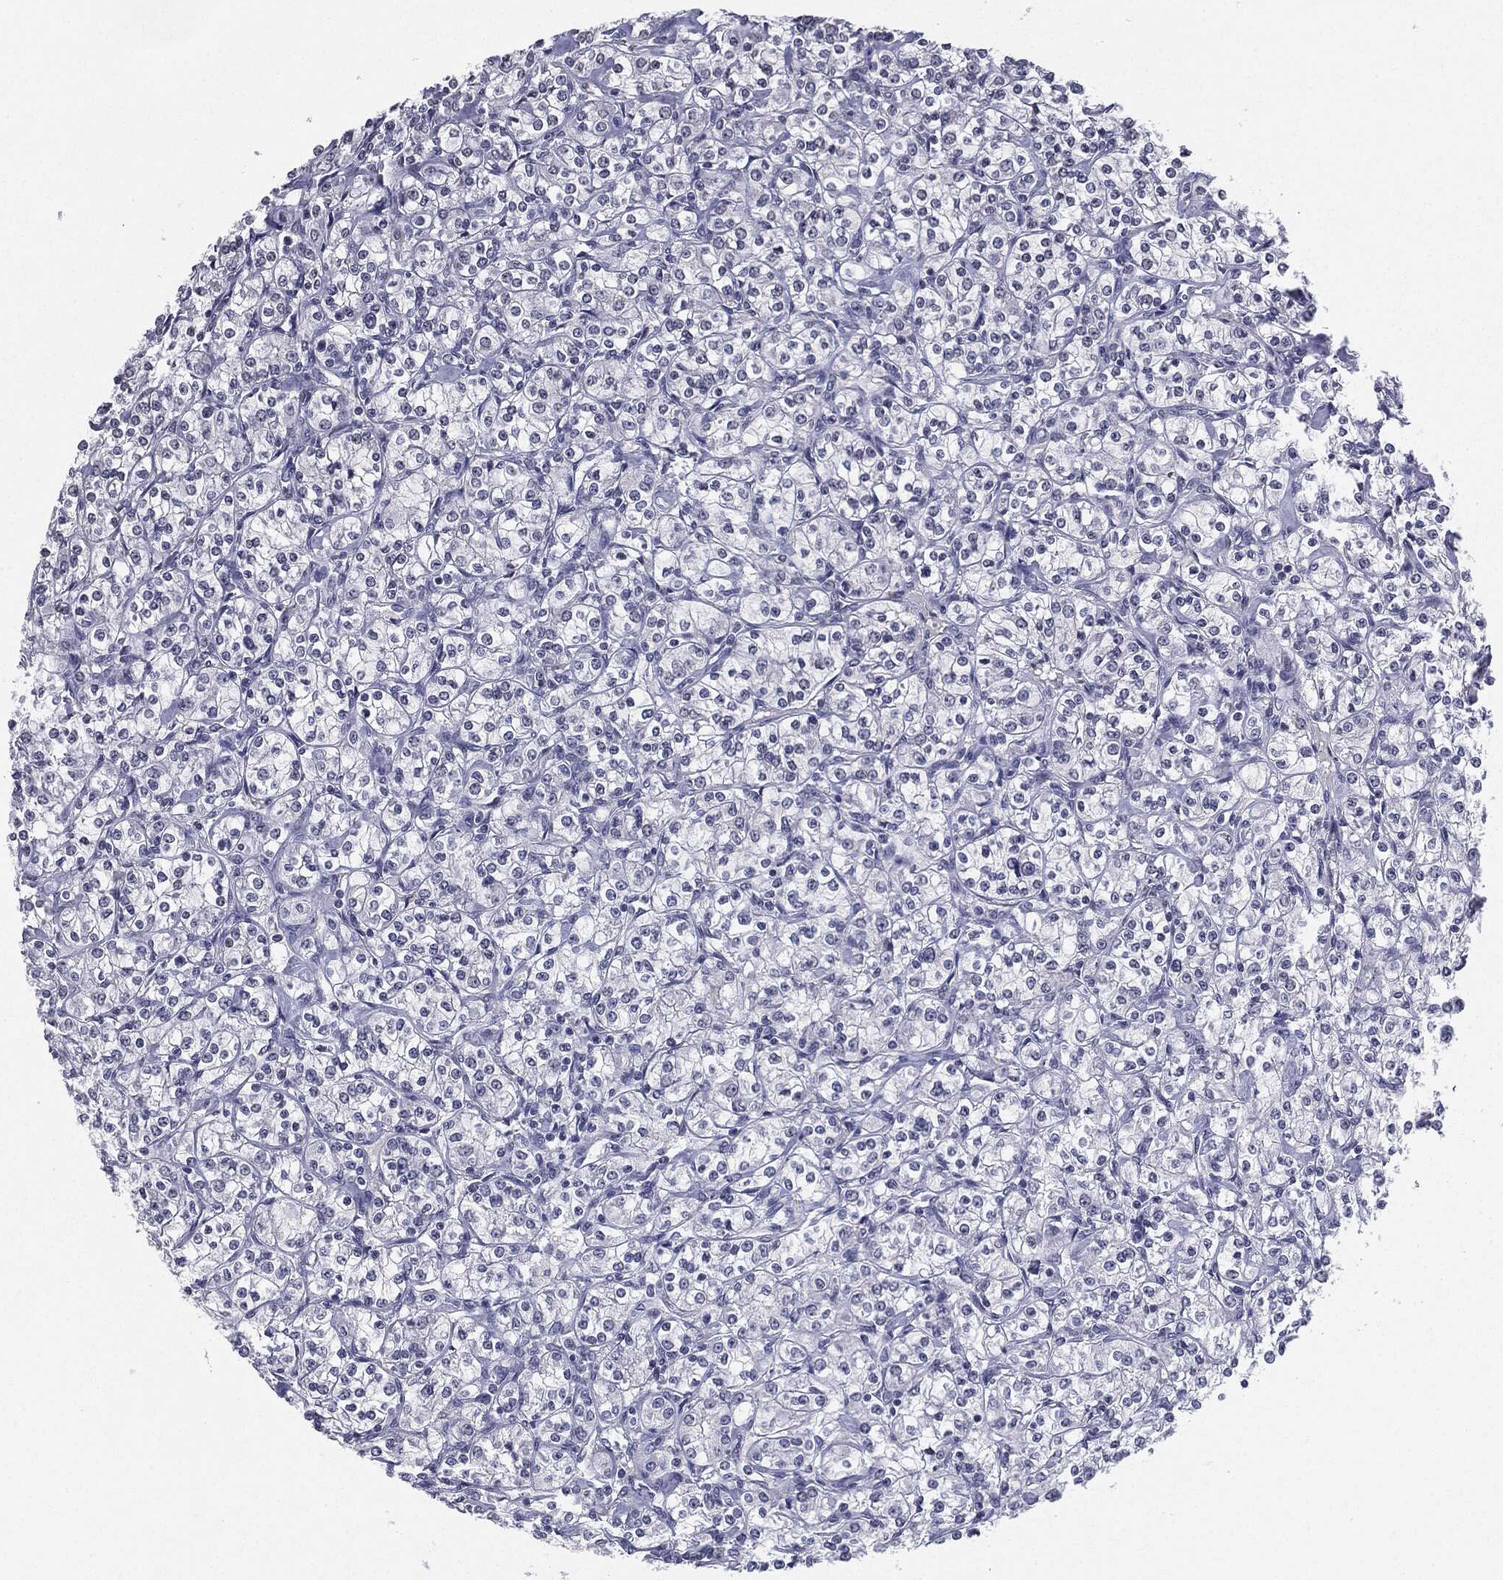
{"staining": {"intensity": "negative", "quantity": "none", "location": "none"}, "tissue": "renal cancer", "cell_type": "Tumor cells", "image_type": "cancer", "snomed": [{"axis": "morphology", "description": "Adenocarcinoma, NOS"}, {"axis": "topography", "description": "Kidney"}], "caption": "Photomicrograph shows no protein expression in tumor cells of renal cancer (adenocarcinoma) tissue.", "gene": "SERPINB4", "patient": {"sex": "male", "age": 77}}